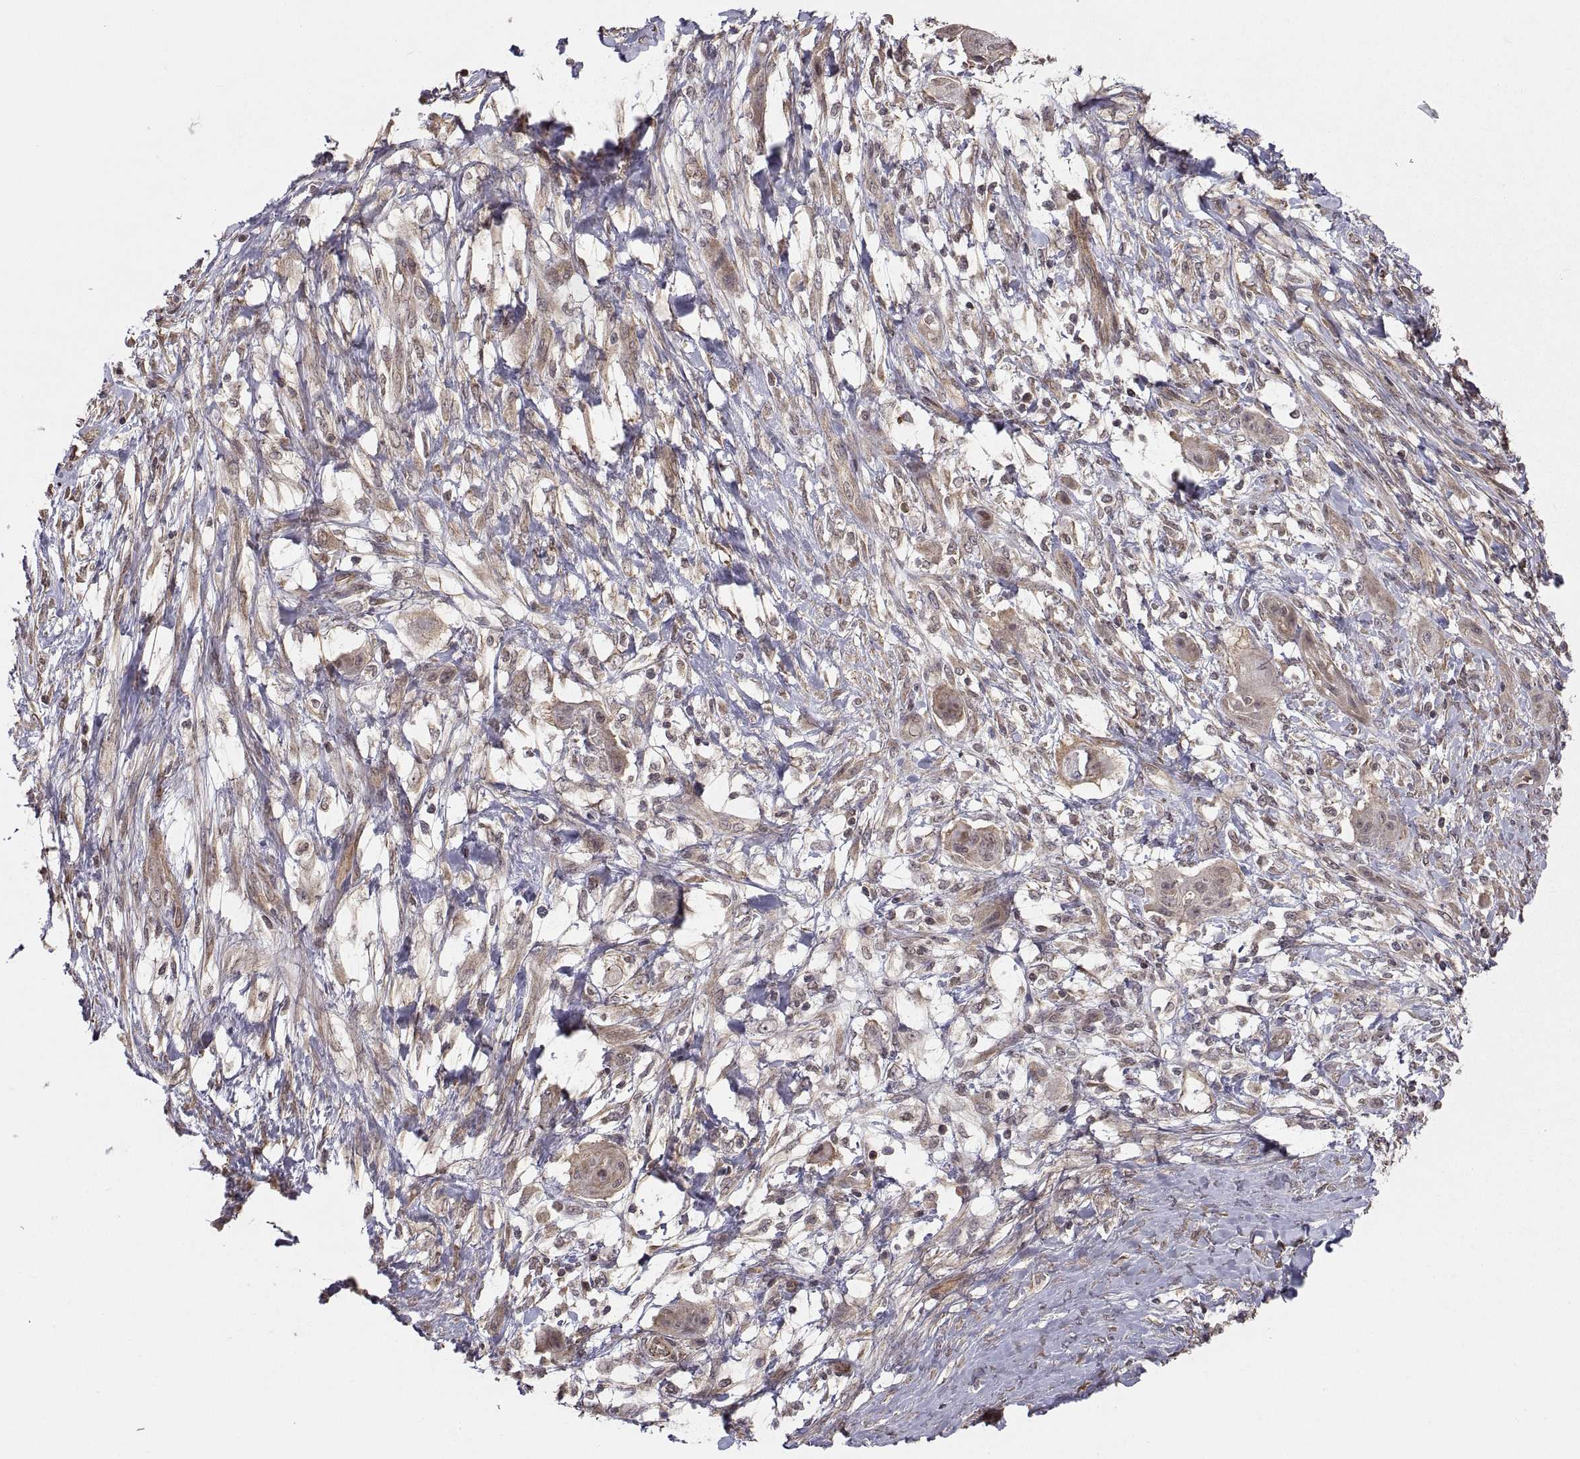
{"staining": {"intensity": "weak", "quantity": "25%-75%", "location": "cytoplasmic/membranous"}, "tissue": "skin cancer", "cell_type": "Tumor cells", "image_type": "cancer", "snomed": [{"axis": "morphology", "description": "Squamous cell carcinoma, NOS"}, {"axis": "topography", "description": "Skin"}], "caption": "This micrograph reveals immunohistochemistry staining of human squamous cell carcinoma (skin), with low weak cytoplasmic/membranous positivity in approximately 25%-75% of tumor cells.", "gene": "ABL2", "patient": {"sex": "male", "age": 62}}